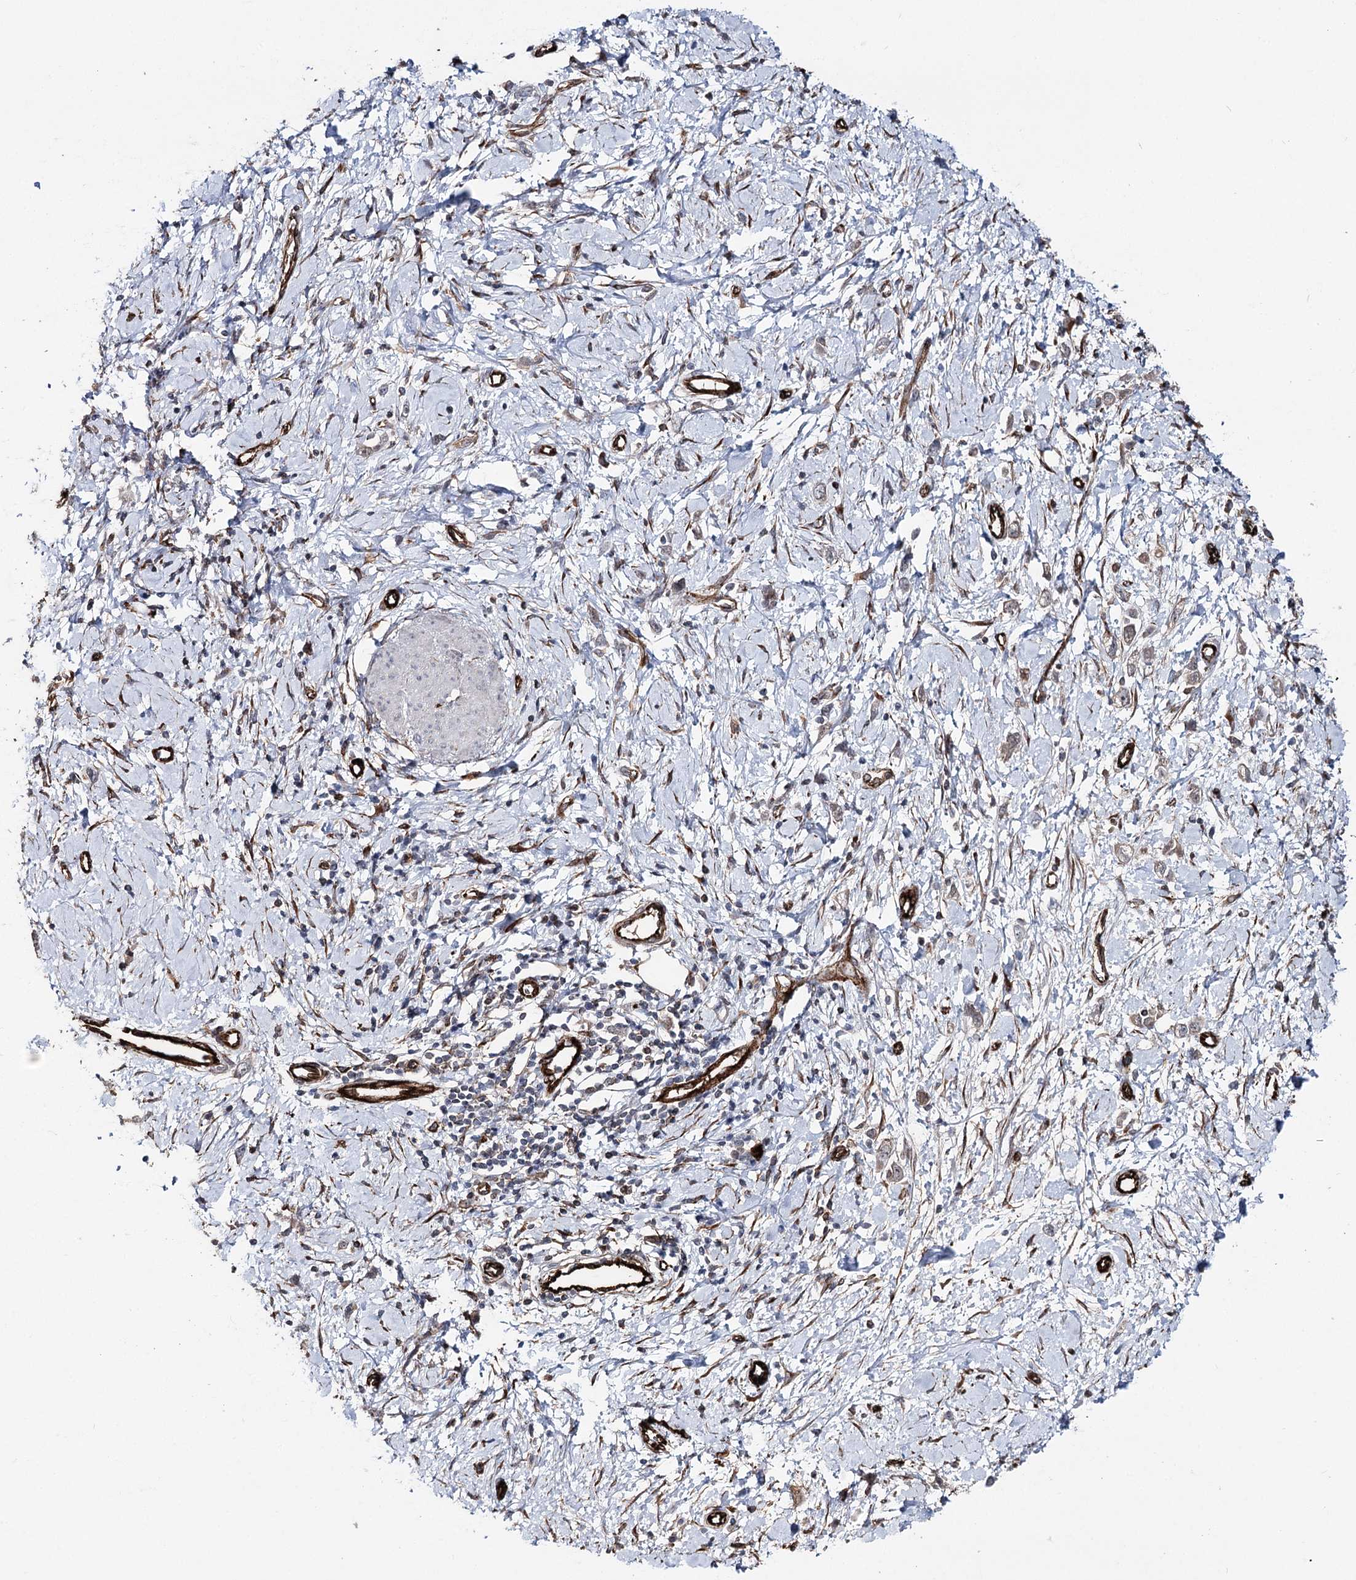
{"staining": {"intensity": "weak", "quantity": "<25%", "location": "cytoplasmic/membranous"}, "tissue": "stomach cancer", "cell_type": "Tumor cells", "image_type": "cancer", "snomed": [{"axis": "morphology", "description": "Adenocarcinoma, NOS"}, {"axis": "topography", "description": "Stomach"}], "caption": "Immunohistochemistry photomicrograph of neoplastic tissue: stomach cancer stained with DAB (3,3'-diaminobenzidine) demonstrates no significant protein positivity in tumor cells.", "gene": "MIB1", "patient": {"sex": "female", "age": 76}}